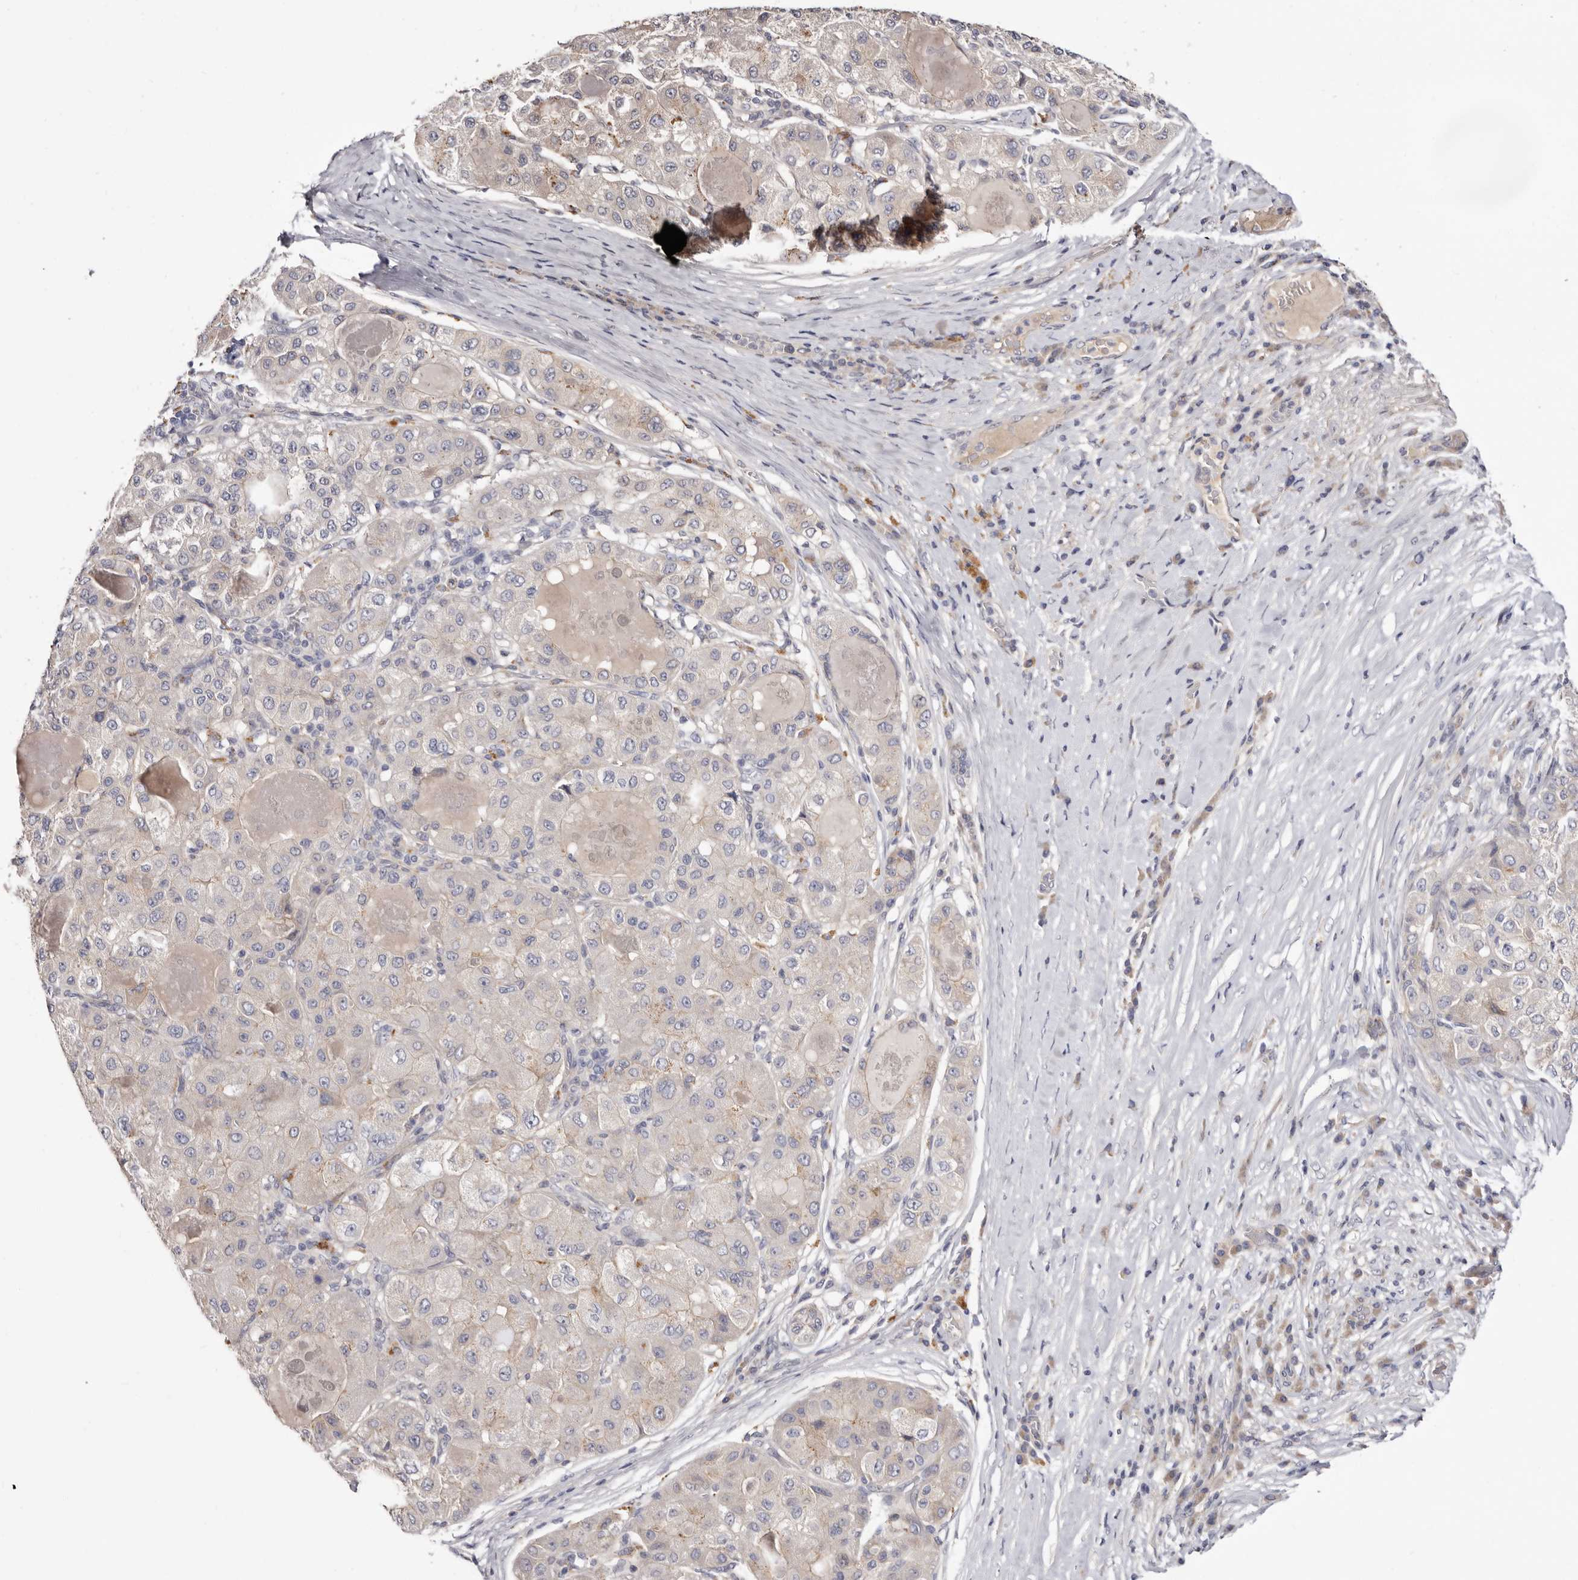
{"staining": {"intensity": "weak", "quantity": "<25%", "location": "cytoplasmic/membranous"}, "tissue": "liver cancer", "cell_type": "Tumor cells", "image_type": "cancer", "snomed": [{"axis": "morphology", "description": "Carcinoma, Hepatocellular, NOS"}, {"axis": "topography", "description": "Liver"}], "caption": "Immunohistochemistry (IHC) micrograph of neoplastic tissue: liver hepatocellular carcinoma stained with DAB shows no significant protein positivity in tumor cells. (DAB immunohistochemistry visualized using brightfield microscopy, high magnification).", "gene": "STK16", "patient": {"sex": "male", "age": 80}}